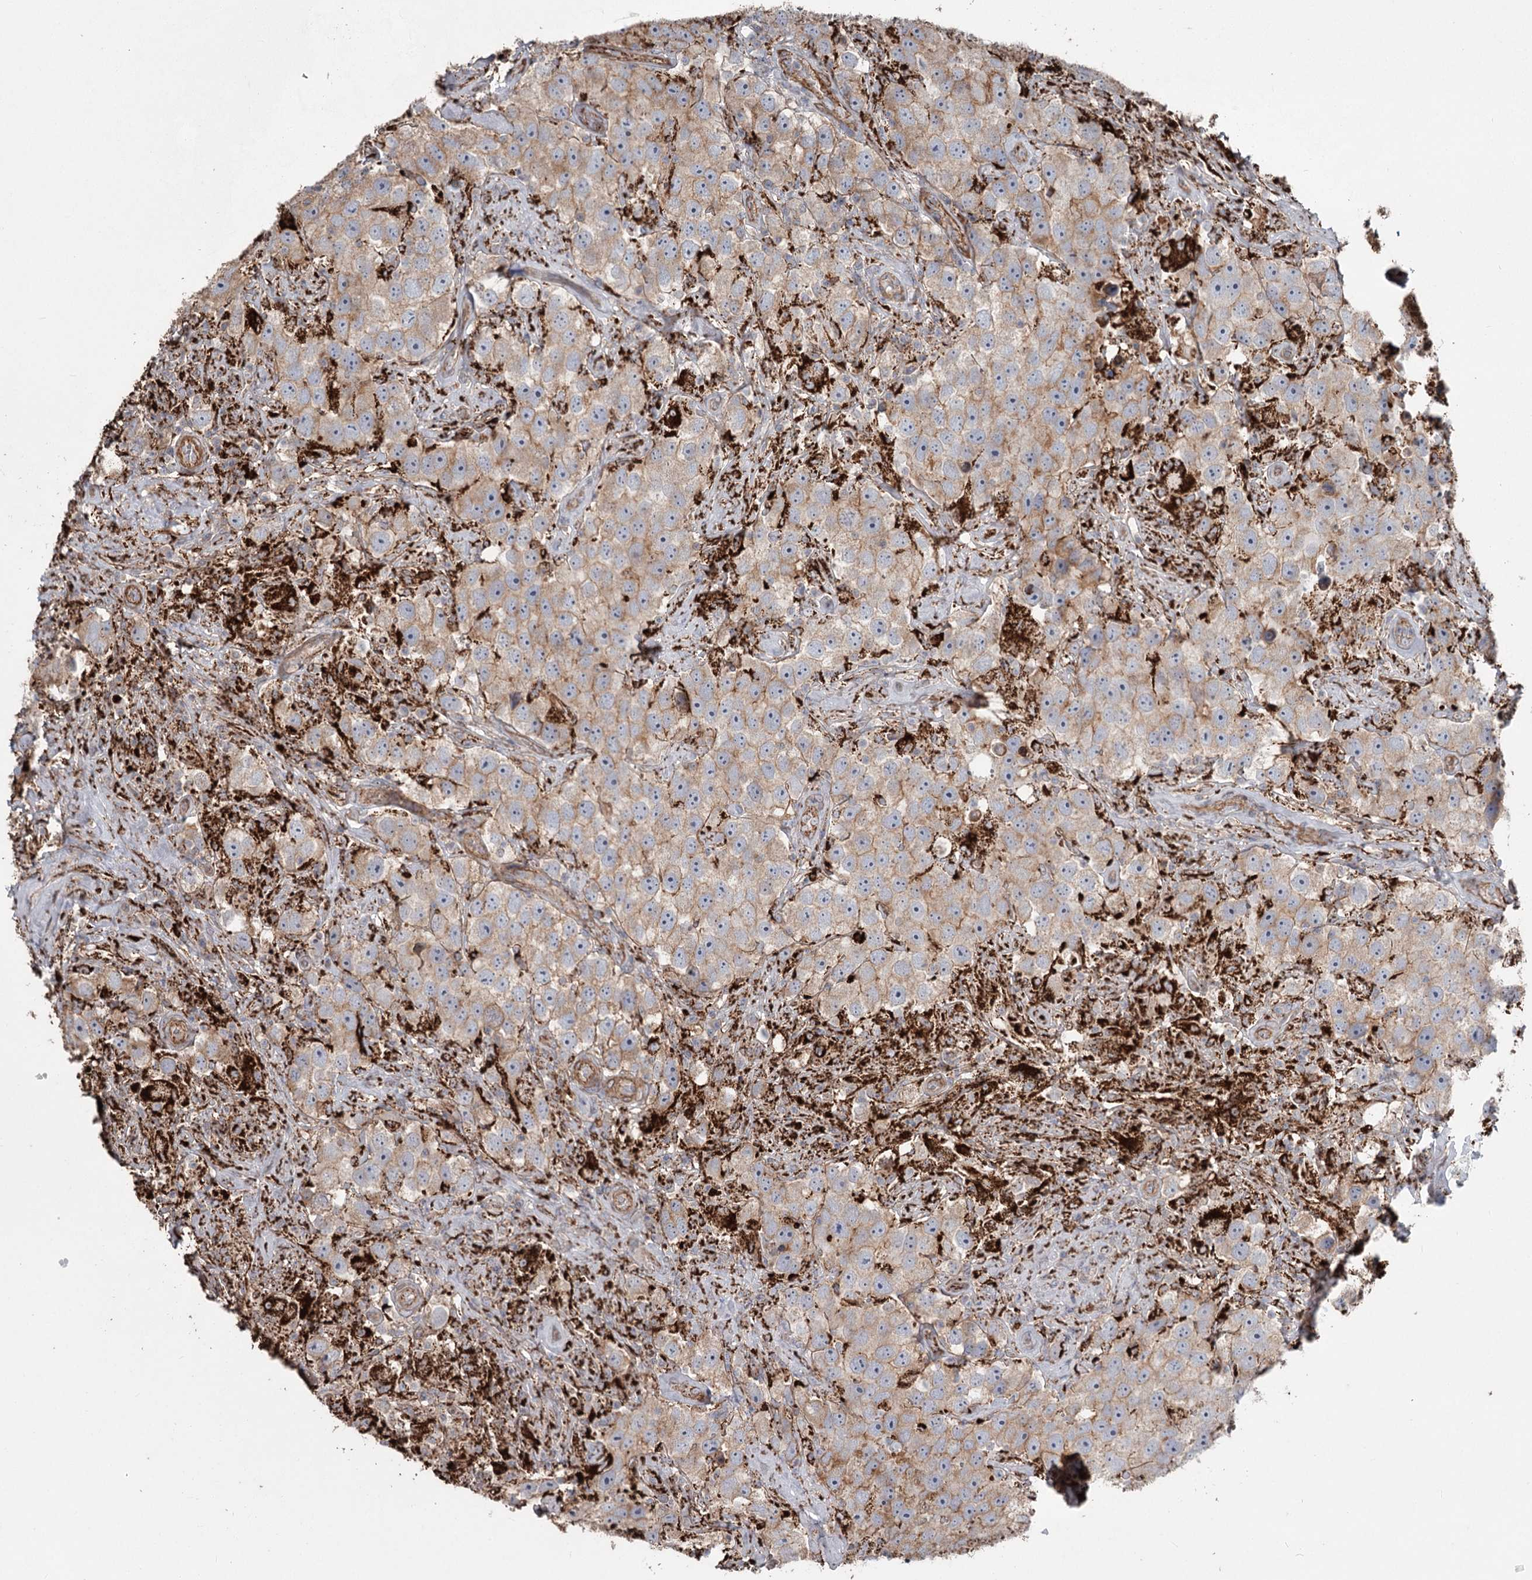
{"staining": {"intensity": "weak", "quantity": ">75%", "location": "cytoplasmic/membranous"}, "tissue": "testis cancer", "cell_type": "Tumor cells", "image_type": "cancer", "snomed": [{"axis": "morphology", "description": "Seminoma, NOS"}, {"axis": "topography", "description": "Testis"}], "caption": "Testis seminoma was stained to show a protein in brown. There is low levels of weak cytoplasmic/membranous positivity in approximately >75% of tumor cells.", "gene": "DHRS9", "patient": {"sex": "male", "age": 49}}